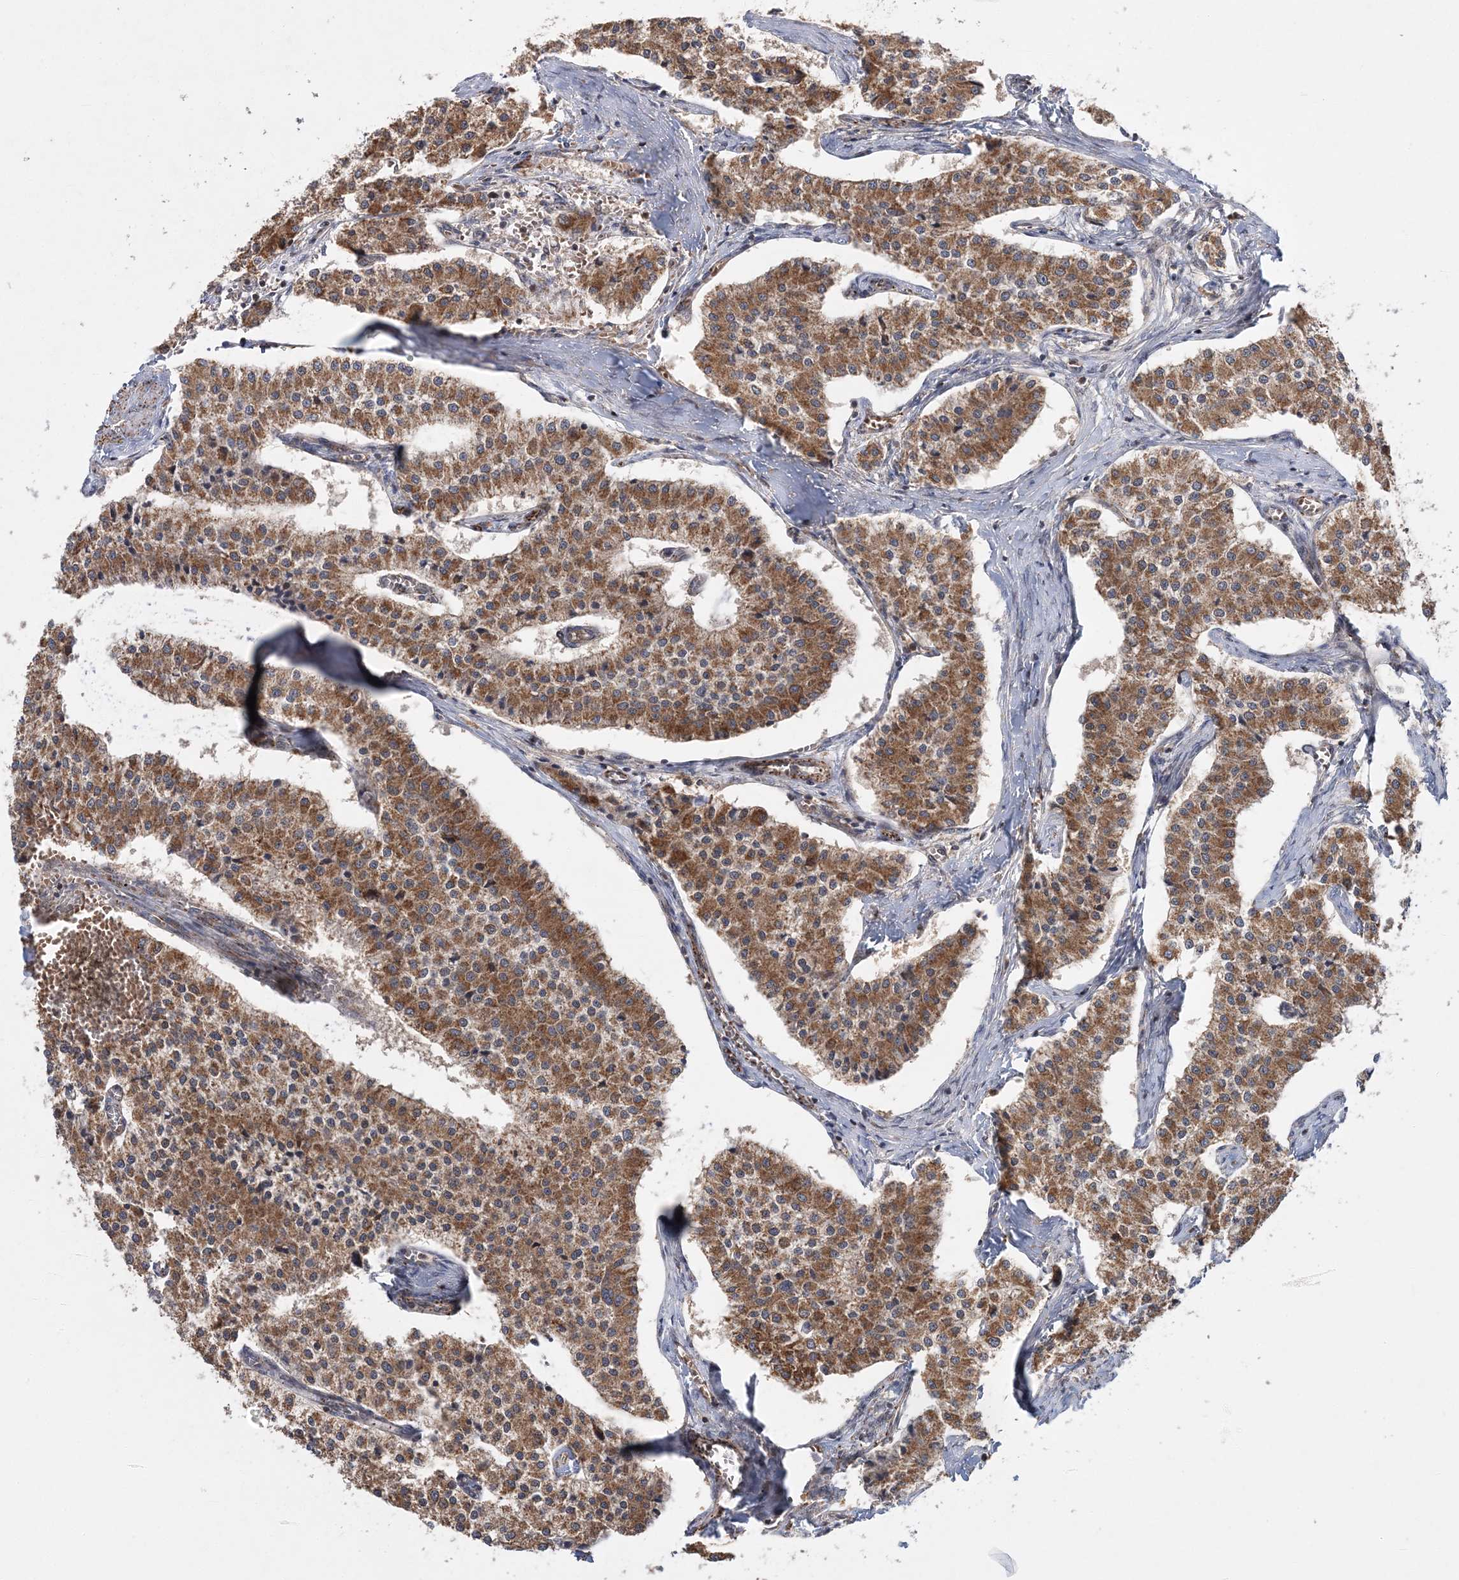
{"staining": {"intensity": "moderate", "quantity": ">75%", "location": "cytoplasmic/membranous"}, "tissue": "carcinoid", "cell_type": "Tumor cells", "image_type": "cancer", "snomed": [{"axis": "morphology", "description": "Carcinoid, malignant, NOS"}, {"axis": "topography", "description": "Colon"}], "caption": "Carcinoid tissue reveals moderate cytoplasmic/membranous positivity in approximately >75% of tumor cells, visualized by immunohistochemistry.", "gene": "KIF4A", "patient": {"sex": "female", "age": 52}}